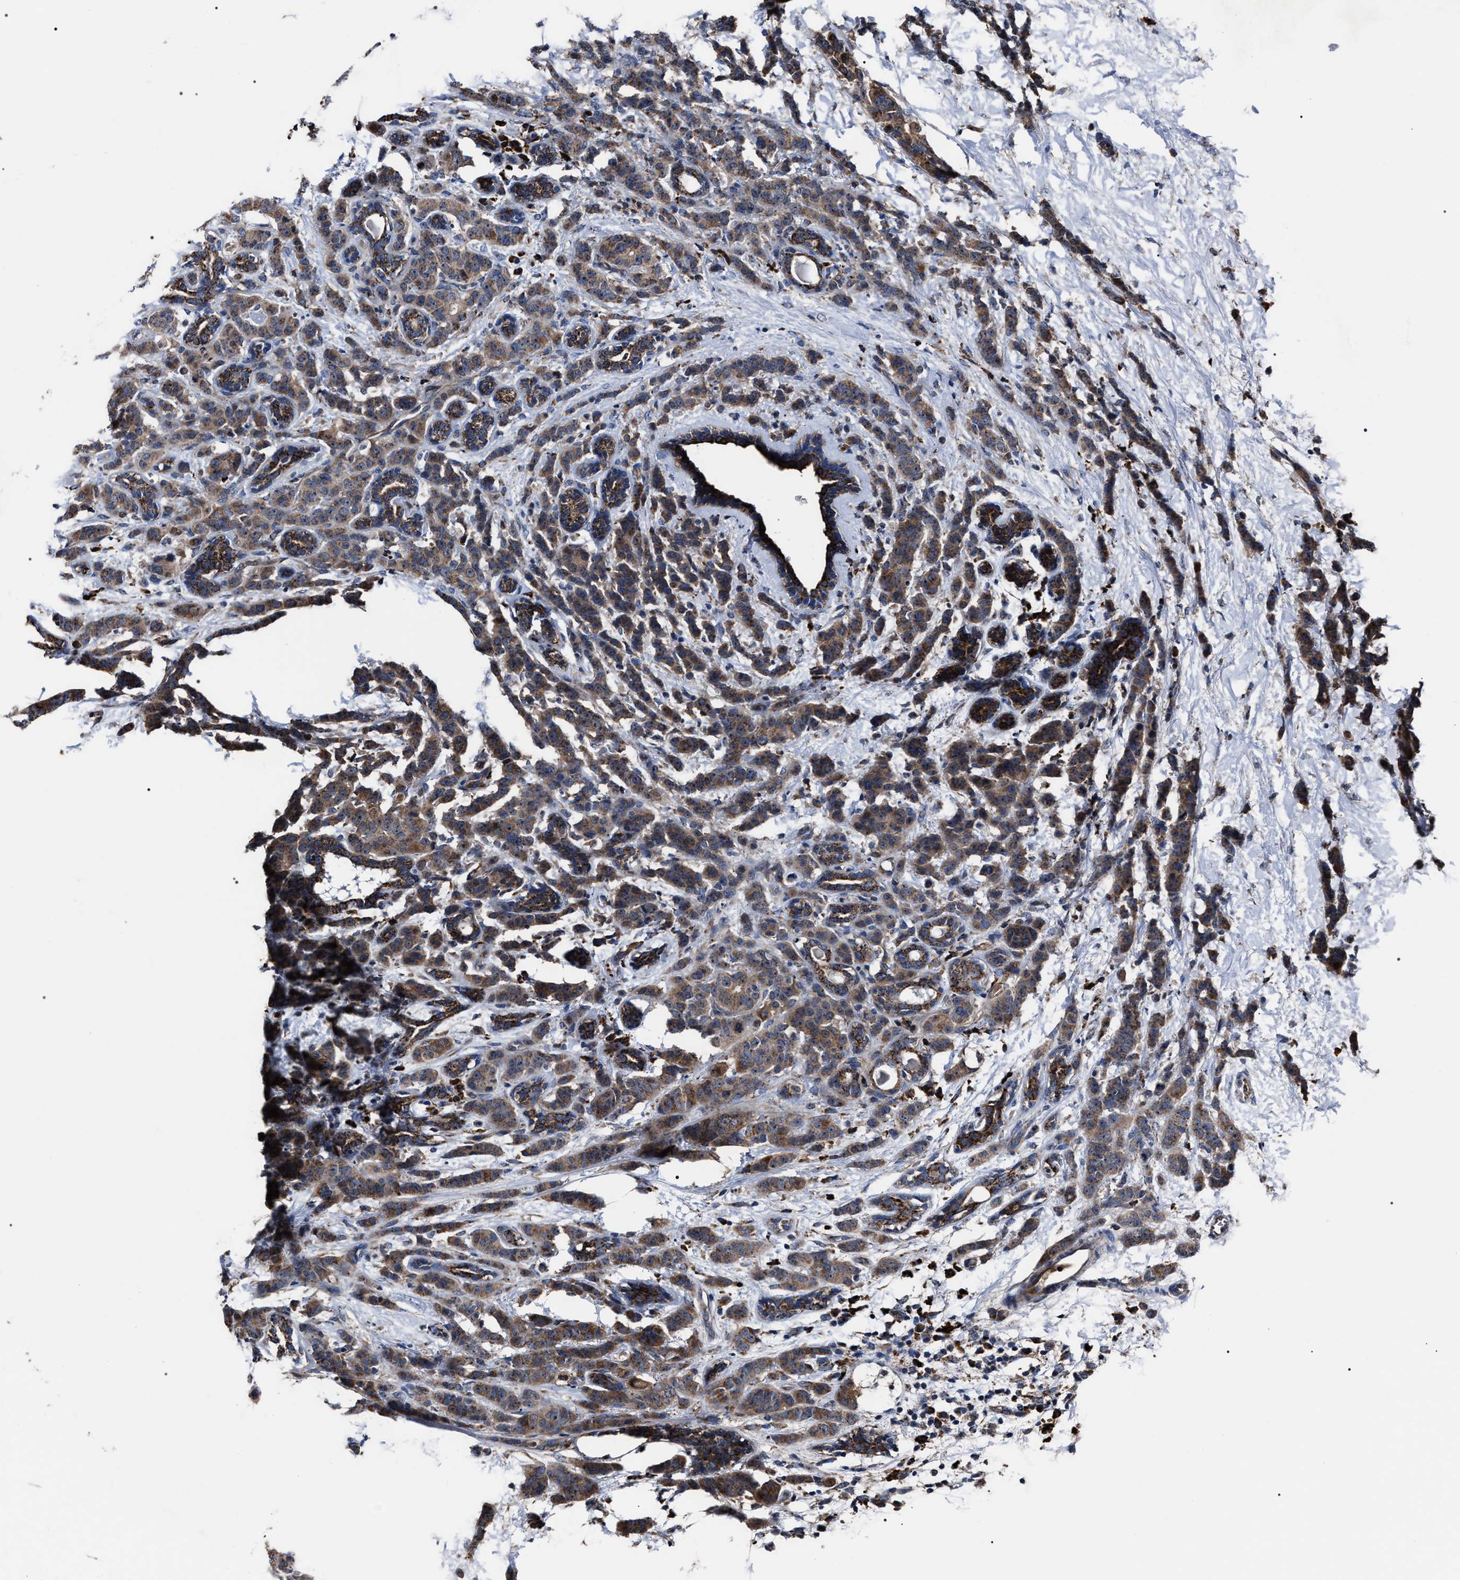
{"staining": {"intensity": "moderate", "quantity": ">75%", "location": "cytoplasmic/membranous"}, "tissue": "breast cancer", "cell_type": "Tumor cells", "image_type": "cancer", "snomed": [{"axis": "morphology", "description": "Normal tissue, NOS"}, {"axis": "morphology", "description": "Duct carcinoma"}, {"axis": "topography", "description": "Breast"}], "caption": "Tumor cells display medium levels of moderate cytoplasmic/membranous expression in approximately >75% of cells in human breast cancer (infiltrating ductal carcinoma). The staining was performed using DAB to visualize the protein expression in brown, while the nuclei were stained in blue with hematoxylin (Magnification: 20x).", "gene": "MACC1", "patient": {"sex": "female", "age": 40}}